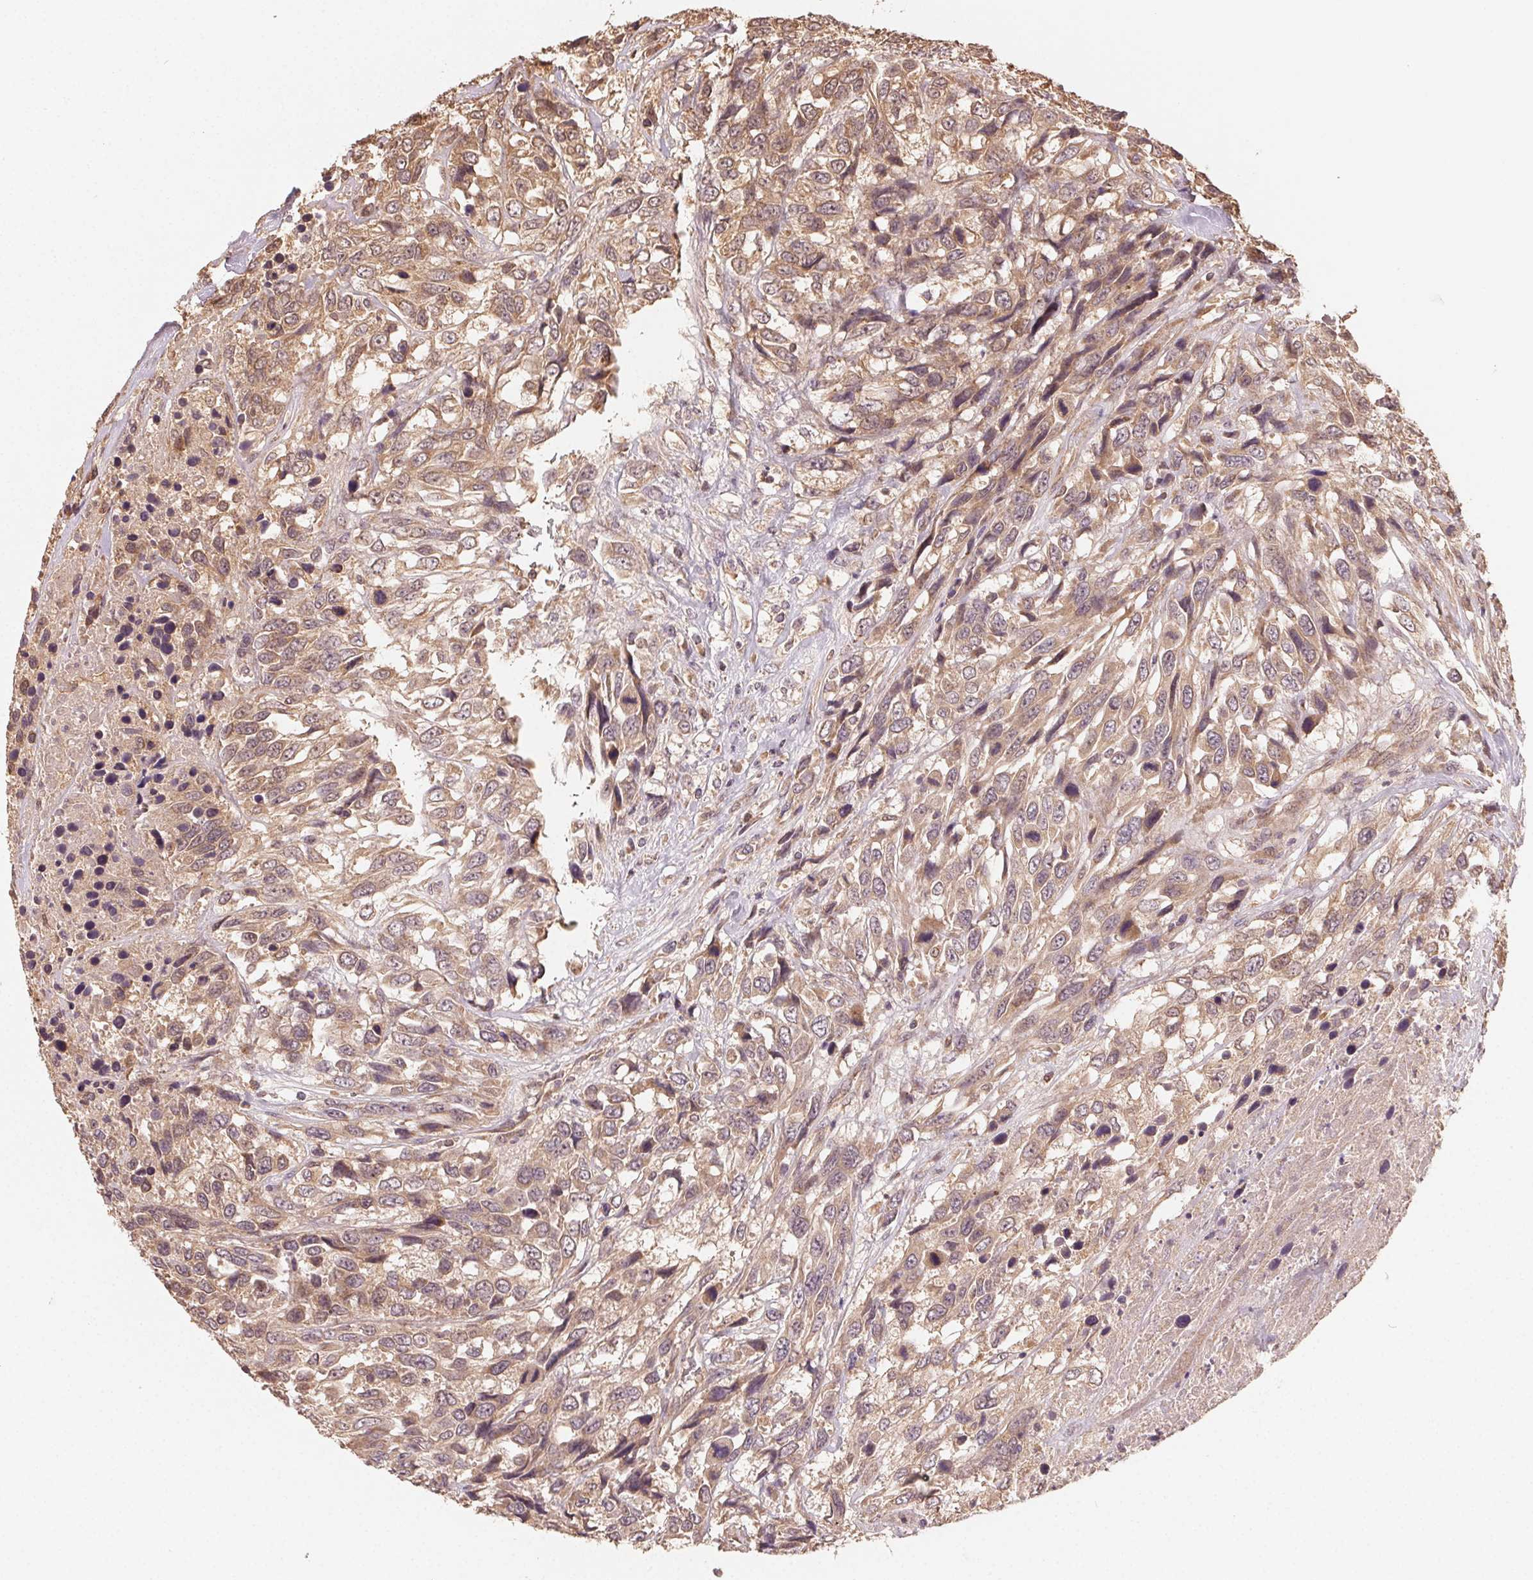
{"staining": {"intensity": "moderate", "quantity": ">75%", "location": "cytoplasmic/membranous"}, "tissue": "urothelial cancer", "cell_type": "Tumor cells", "image_type": "cancer", "snomed": [{"axis": "morphology", "description": "Urothelial carcinoma, High grade"}, {"axis": "topography", "description": "Urinary bladder"}], "caption": "IHC of human urothelial cancer shows medium levels of moderate cytoplasmic/membranous expression in approximately >75% of tumor cells. Using DAB (3,3'-diaminobenzidine) (brown) and hematoxylin (blue) stains, captured at high magnification using brightfield microscopy.", "gene": "WBP2", "patient": {"sex": "female", "age": 70}}